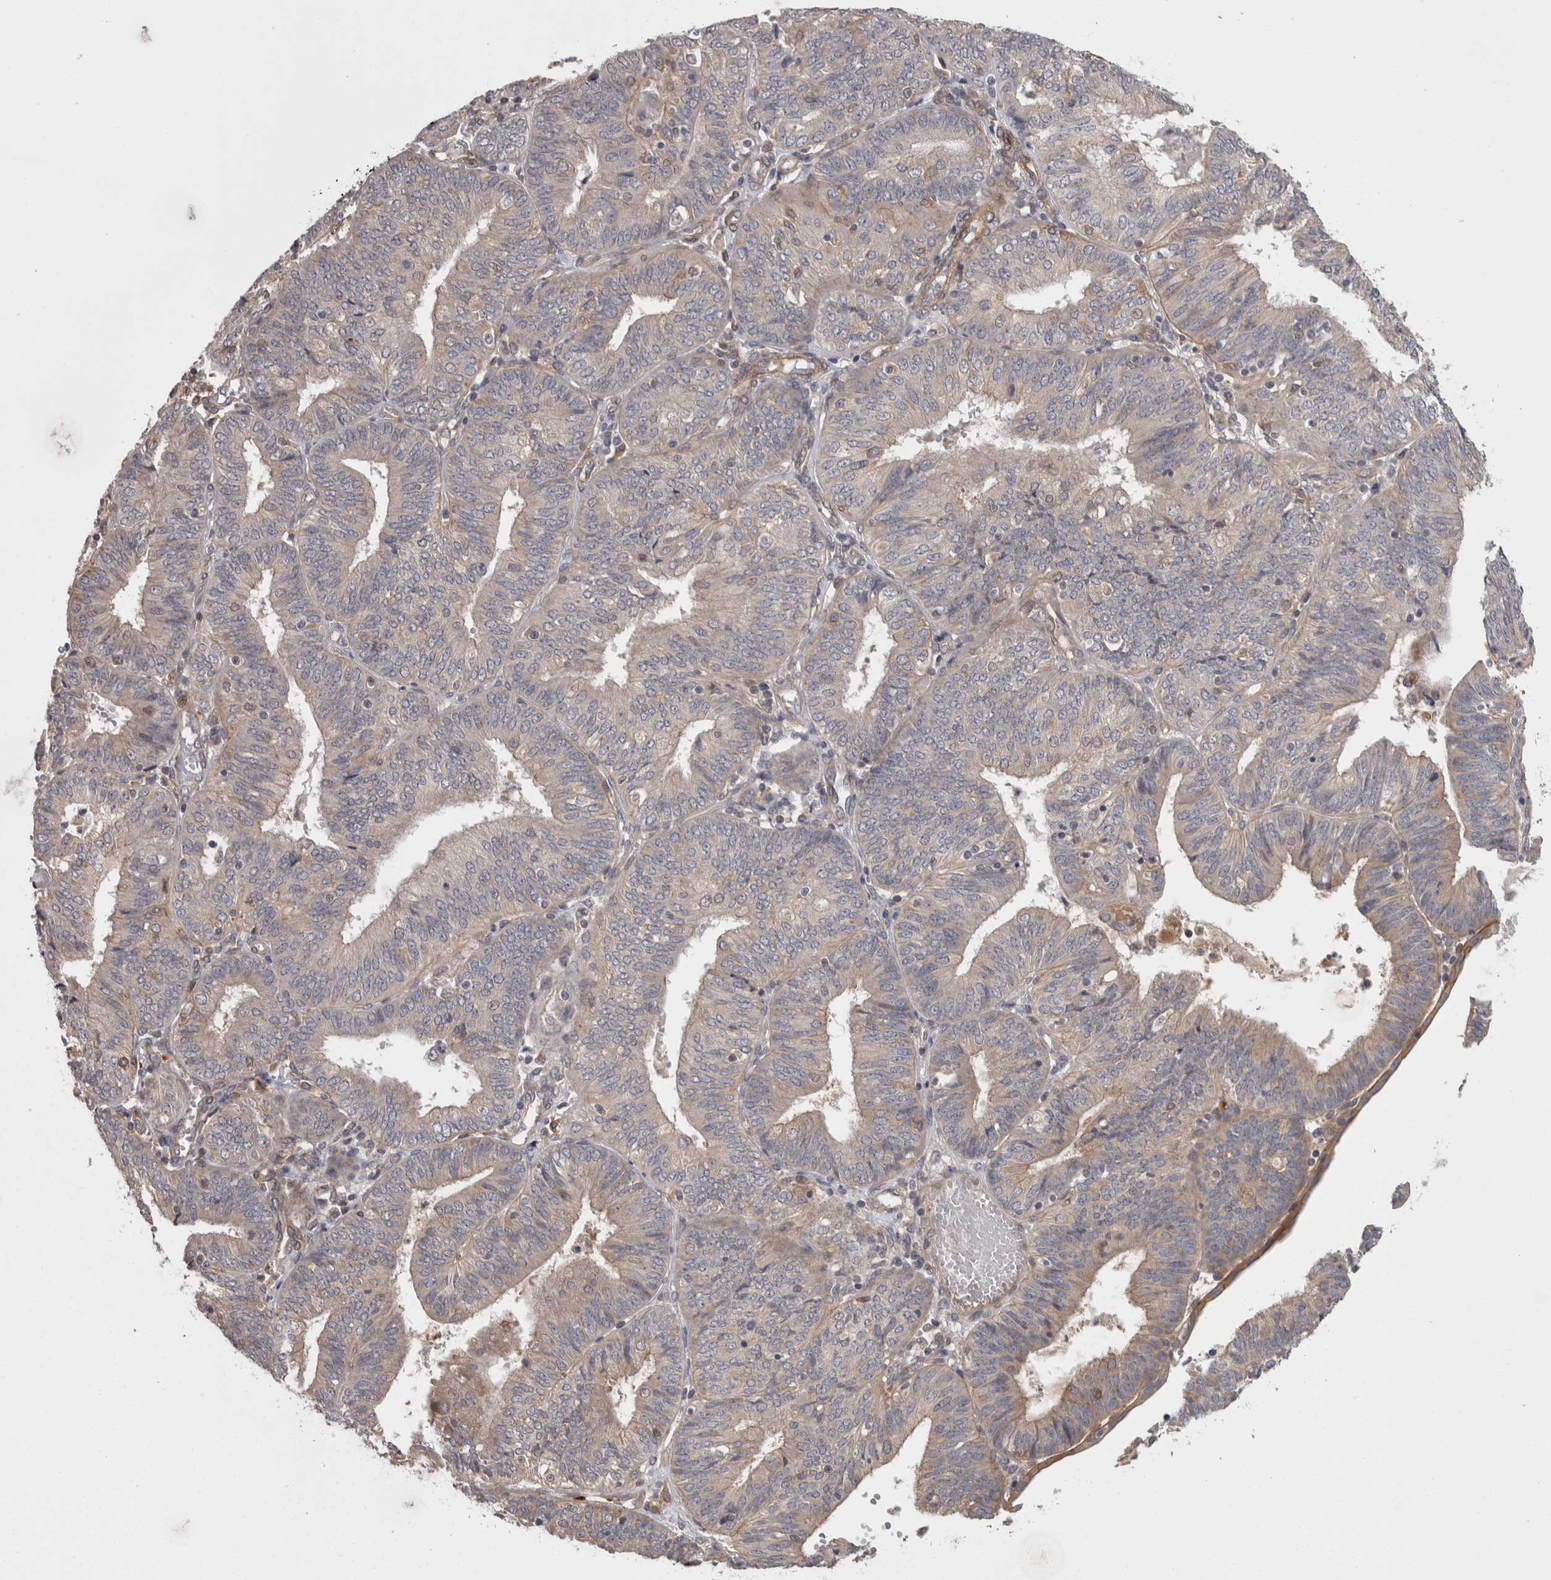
{"staining": {"intensity": "negative", "quantity": "none", "location": "none"}, "tissue": "endometrial cancer", "cell_type": "Tumor cells", "image_type": "cancer", "snomed": [{"axis": "morphology", "description": "Adenocarcinoma, NOS"}, {"axis": "topography", "description": "Endometrium"}], "caption": "An image of human endometrial adenocarcinoma is negative for staining in tumor cells.", "gene": "RMDN1", "patient": {"sex": "female", "age": 58}}